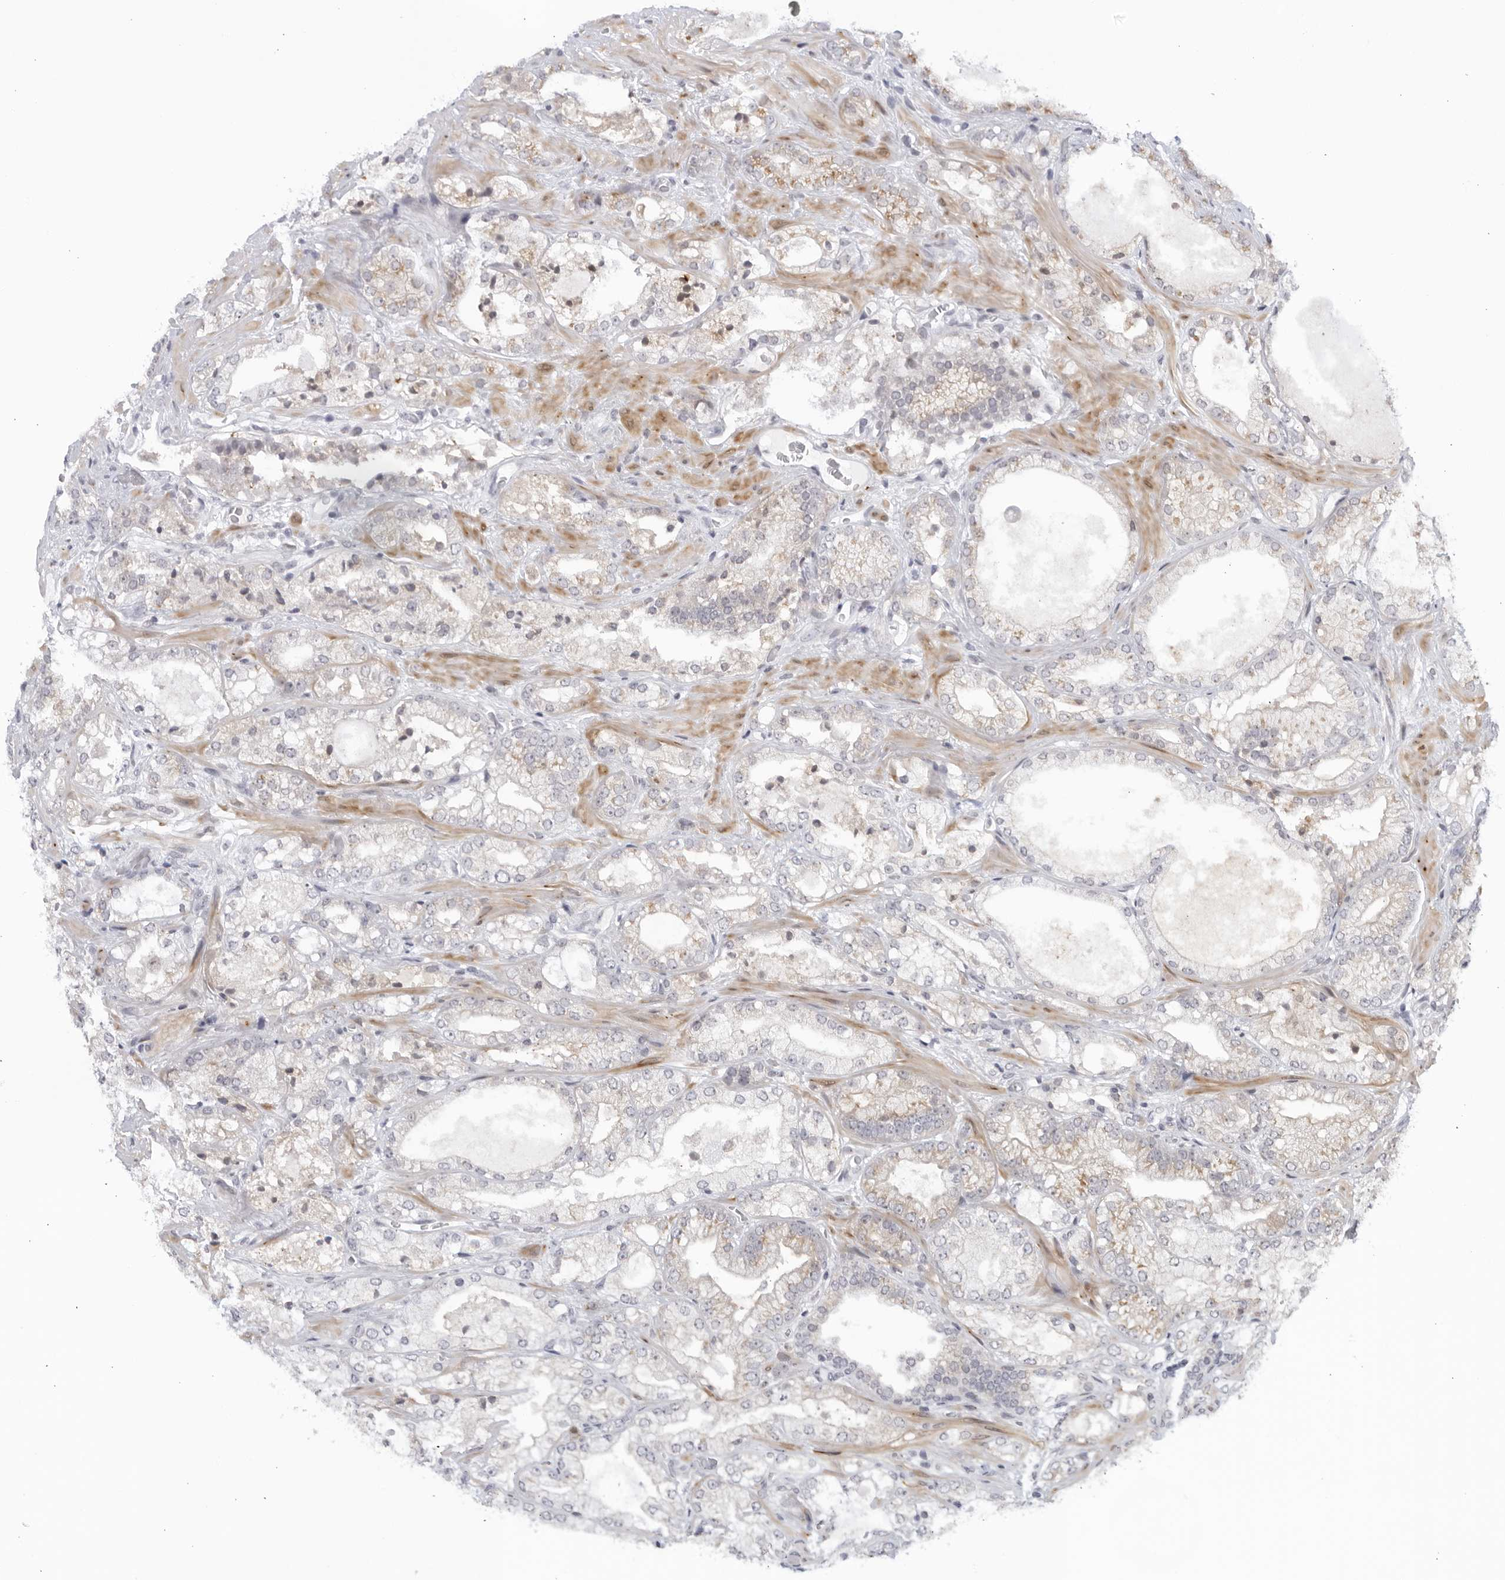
{"staining": {"intensity": "negative", "quantity": "none", "location": "none"}, "tissue": "prostate cancer", "cell_type": "Tumor cells", "image_type": "cancer", "snomed": [{"axis": "morphology", "description": "Adenocarcinoma, High grade"}, {"axis": "topography", "description": "Prostate"}], "caption": "High-grade adenocarcinoma (prostate) was stained to show a protein in brown. There is no significant positivity in tumor cells. The staining was performed using DAB (3,3'-diaminobenzidine) to visualize the protein expression in brown, while the nuclei were stained in blue with hematoxylin (Magnification: 20x).", "gene": "WDTC1", "patient": {"sex": "male", "age": 58}}